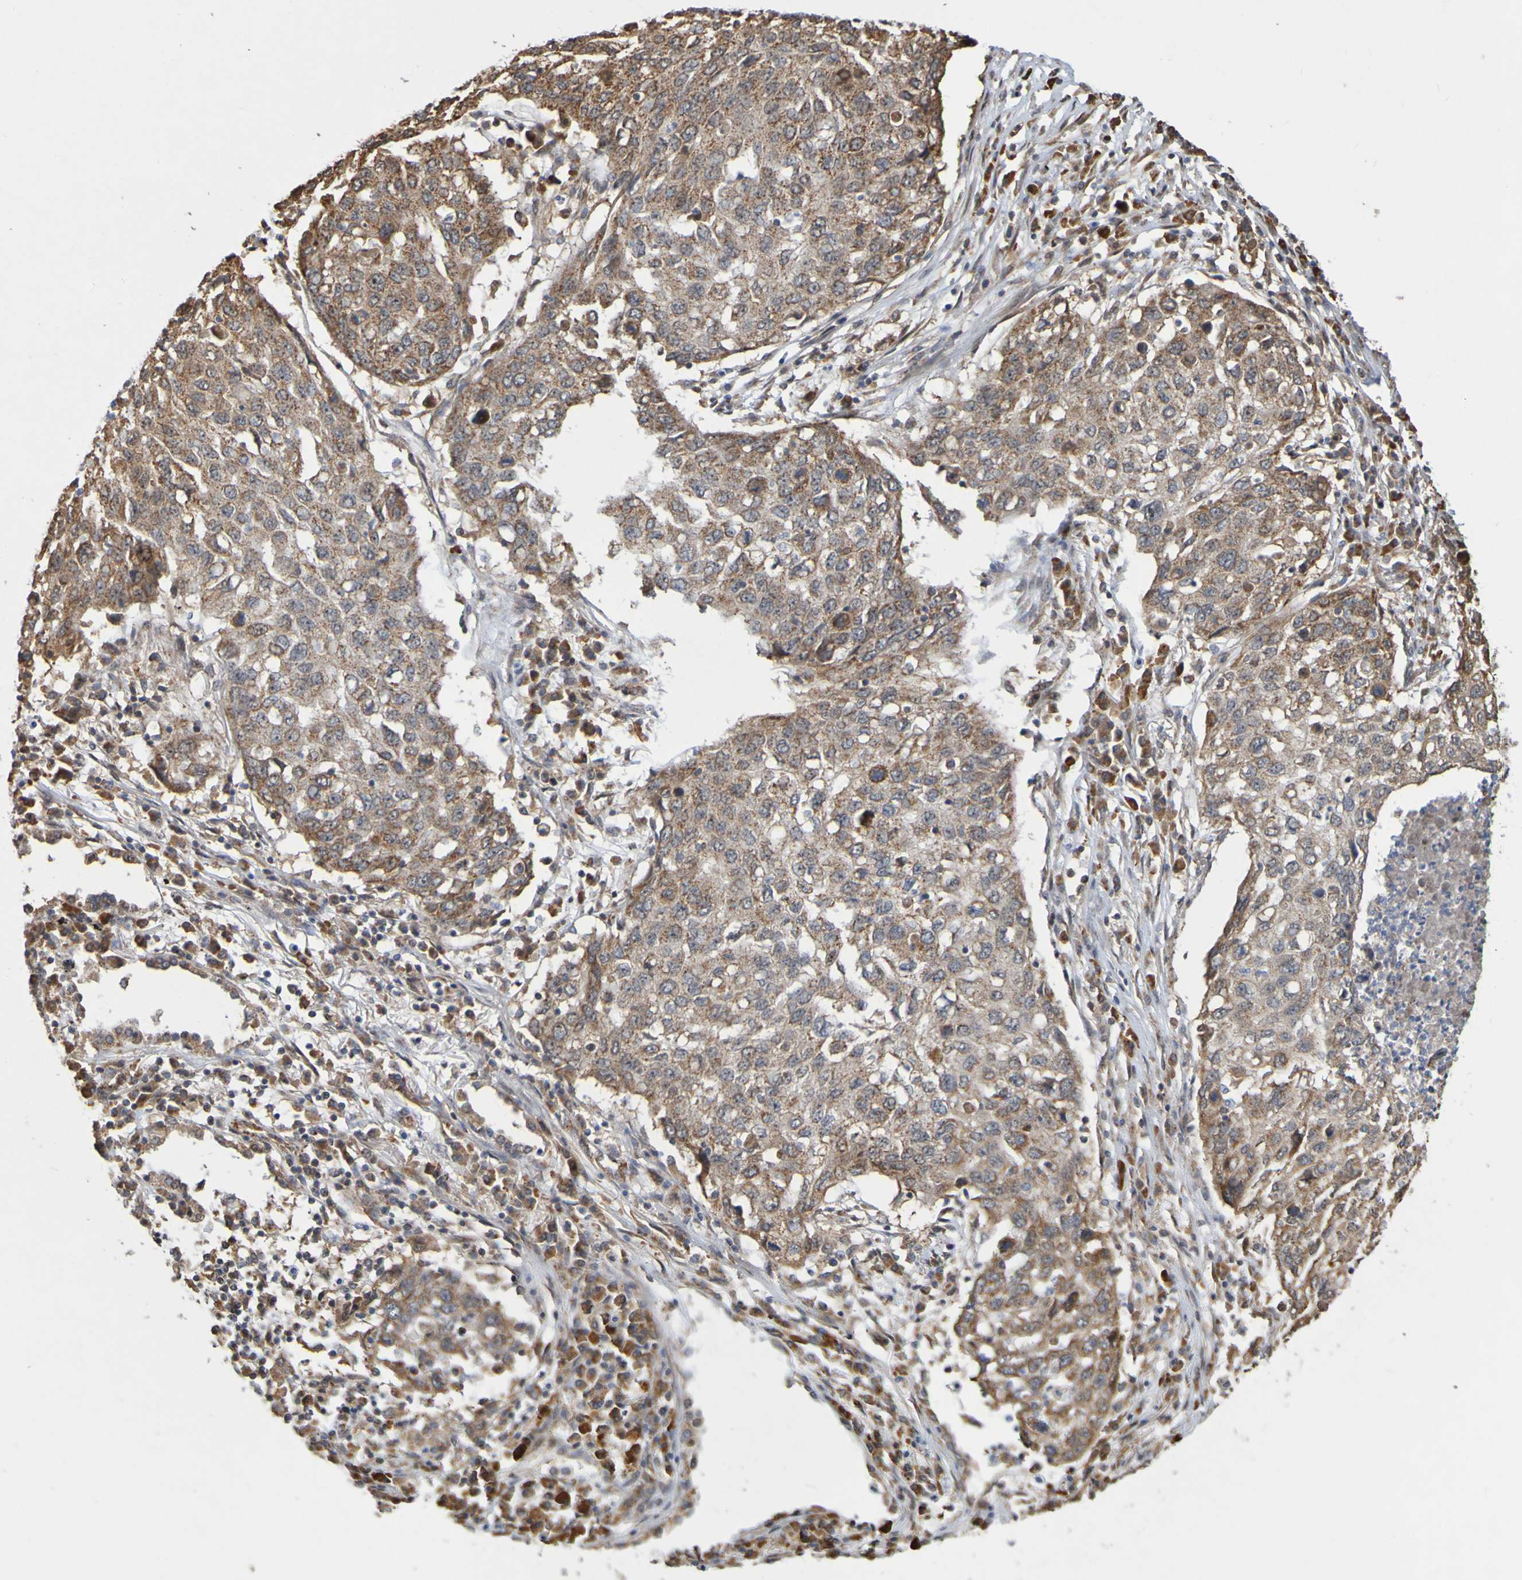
{"staining": {"intensity": "moderate", "quantity": ">75%", "location": "cytoplasmic/membranous"}, "tissue": "lung cancer", "cell_type": "Tumor cells", "image_type": "cancer", "snomed": [{"axis": "morphology", "description": "Squamous cell carcinoma, NOS"}, {"axis": "topography", "description": "Lung"}], "caption": "A micrograph of human lung cancer (squamous cell carcinoma) stained for a protein displays moderate cytoplasmic/membranous brown staining in tumor cells. The staining was performed using DAB to visualize the protein expression in brown, while the nuclei were stained in blue with hematoxylin (Magnification: 20x).", "gene": "TMBIM1", "patient": {"sex": "female", "age": 63}}